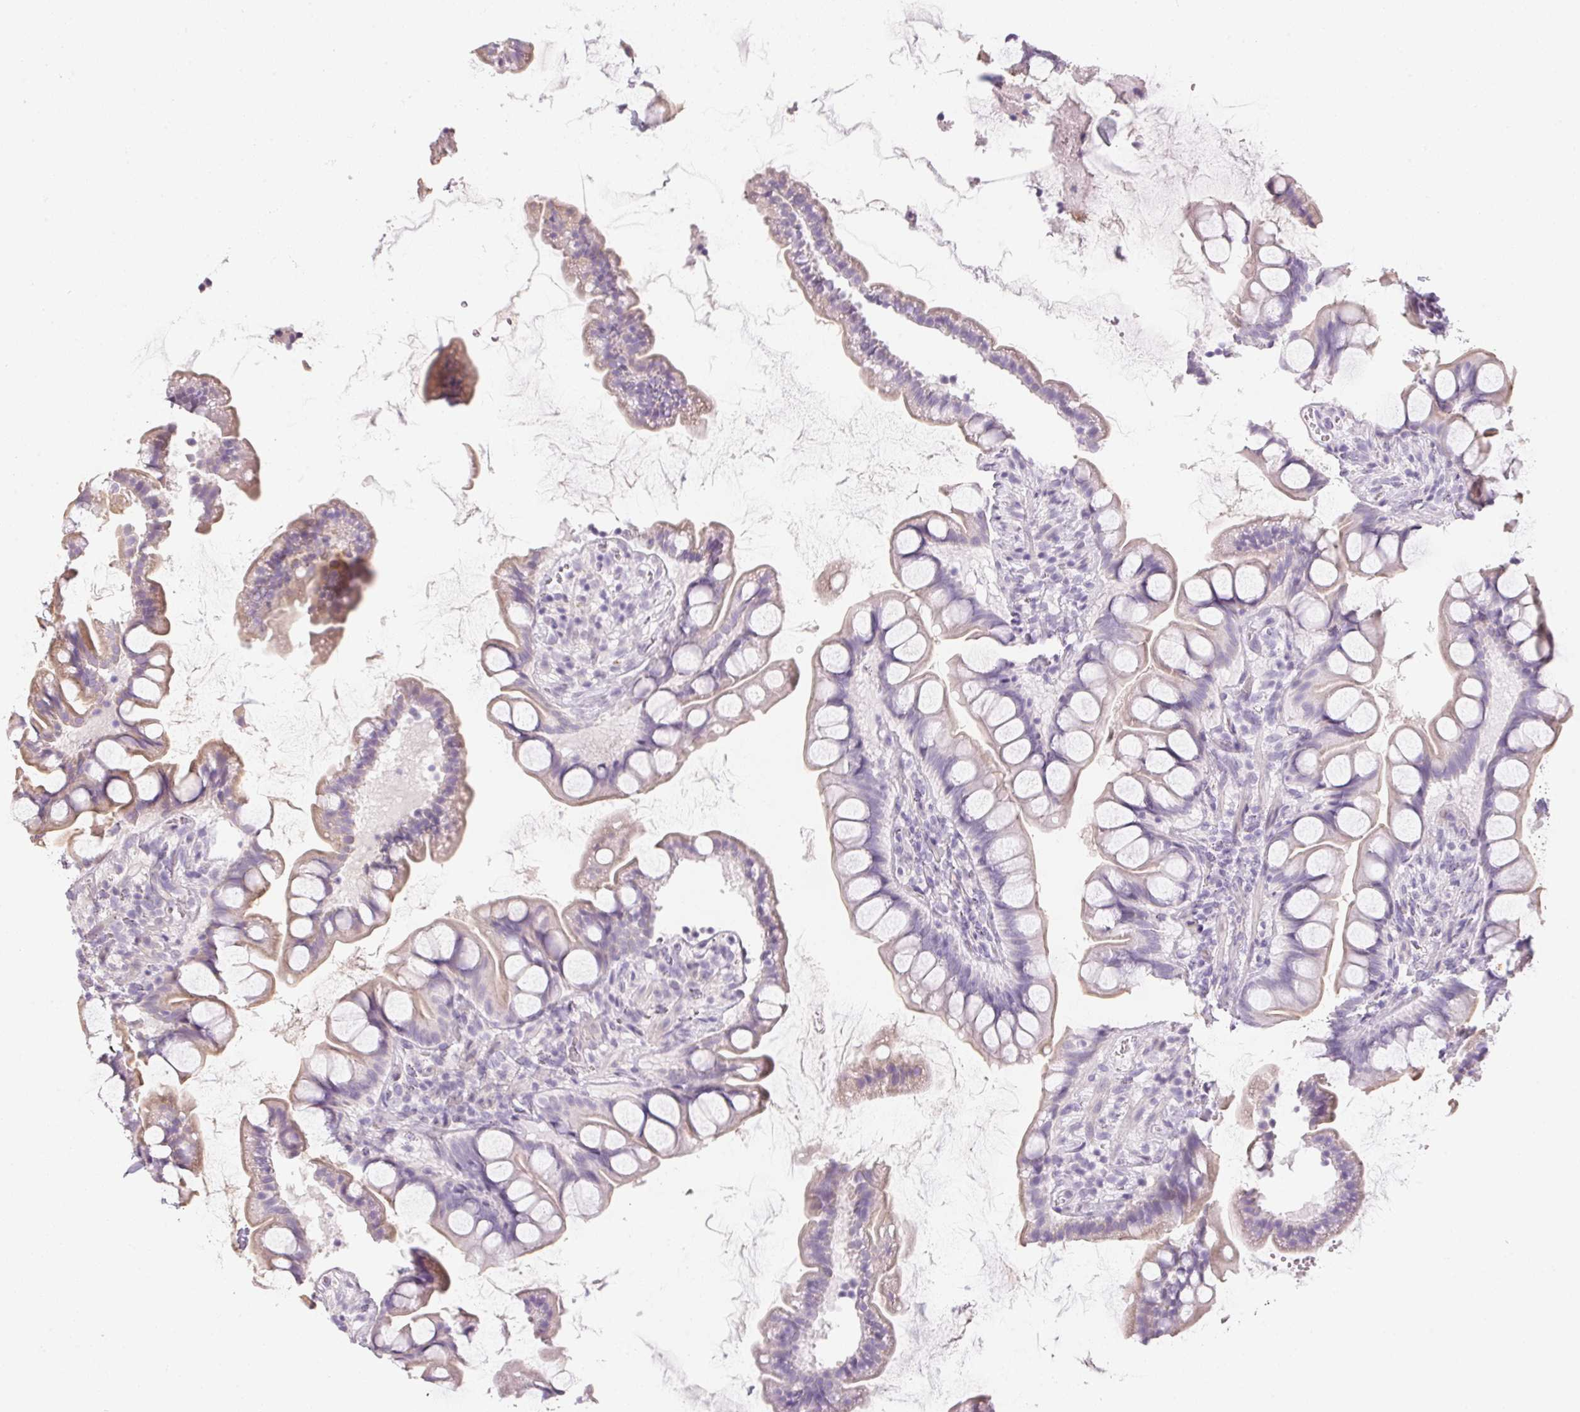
{"staining": {"intensity": "moderate", "quantity": "25%-75%", "location": "cytoplasmic/membranous"}, "tissue": "small intestine", "cell_type": "Glandular cells", "image_type": "normal", "snomed": [{"axis": "morphology", "description": "Normal tissue, NOS"}, {"axis": "topography", "description": "Small intestine"}], "caption": "The image demonstrates immunohistochemical staining of normal small intestine. There is moderate cytoplasmic/membranous staining is identified in about 25%-75% of glandular cells. (brown staining indicates protein expression, while blue staining denotes nuclei).", "gene": "GDAP1L1", "patient": {"sex": "male", "age": 70}}